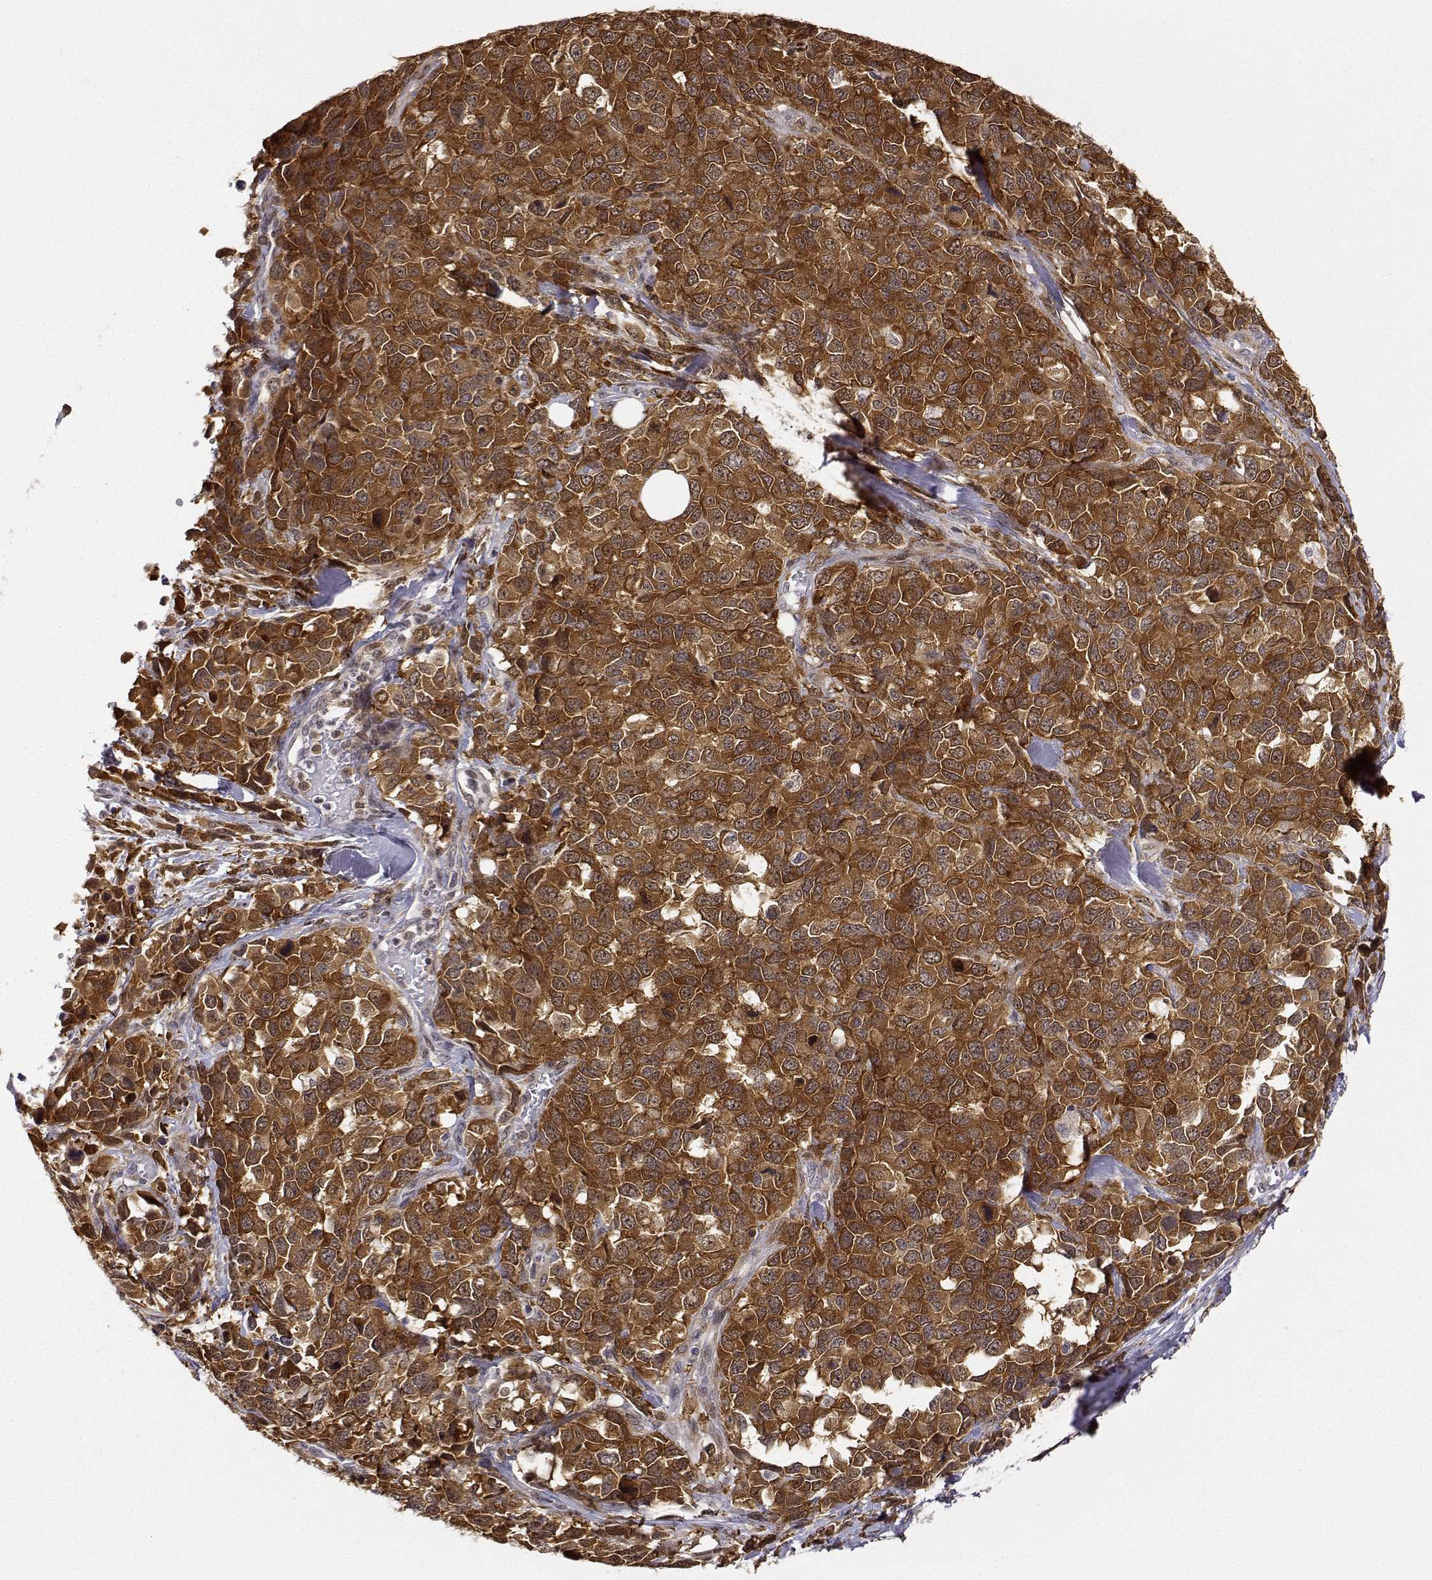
{"staining": {"intensity": "strong", "quantity": ">75%", "location": "cytoplasmic/membranous,nuclear"}, "tissue": "melanoma", "cell_type": "Tumor cells", "image_type": "cancer", "snomed": [{"axis": "morphology", "description": "Malignant melanoma, Metastatic site"}, {"axis": "topography", "description": "Skin"}], "caption": "A high amount of strong cytoplasmic/membranous and nuclear positivity is identified in about >75% of tumor cells in malignant melanoma (metastatic site) tissue.", "gene": "PHGDH", "patient": {"sex": "male", "age": 84}}